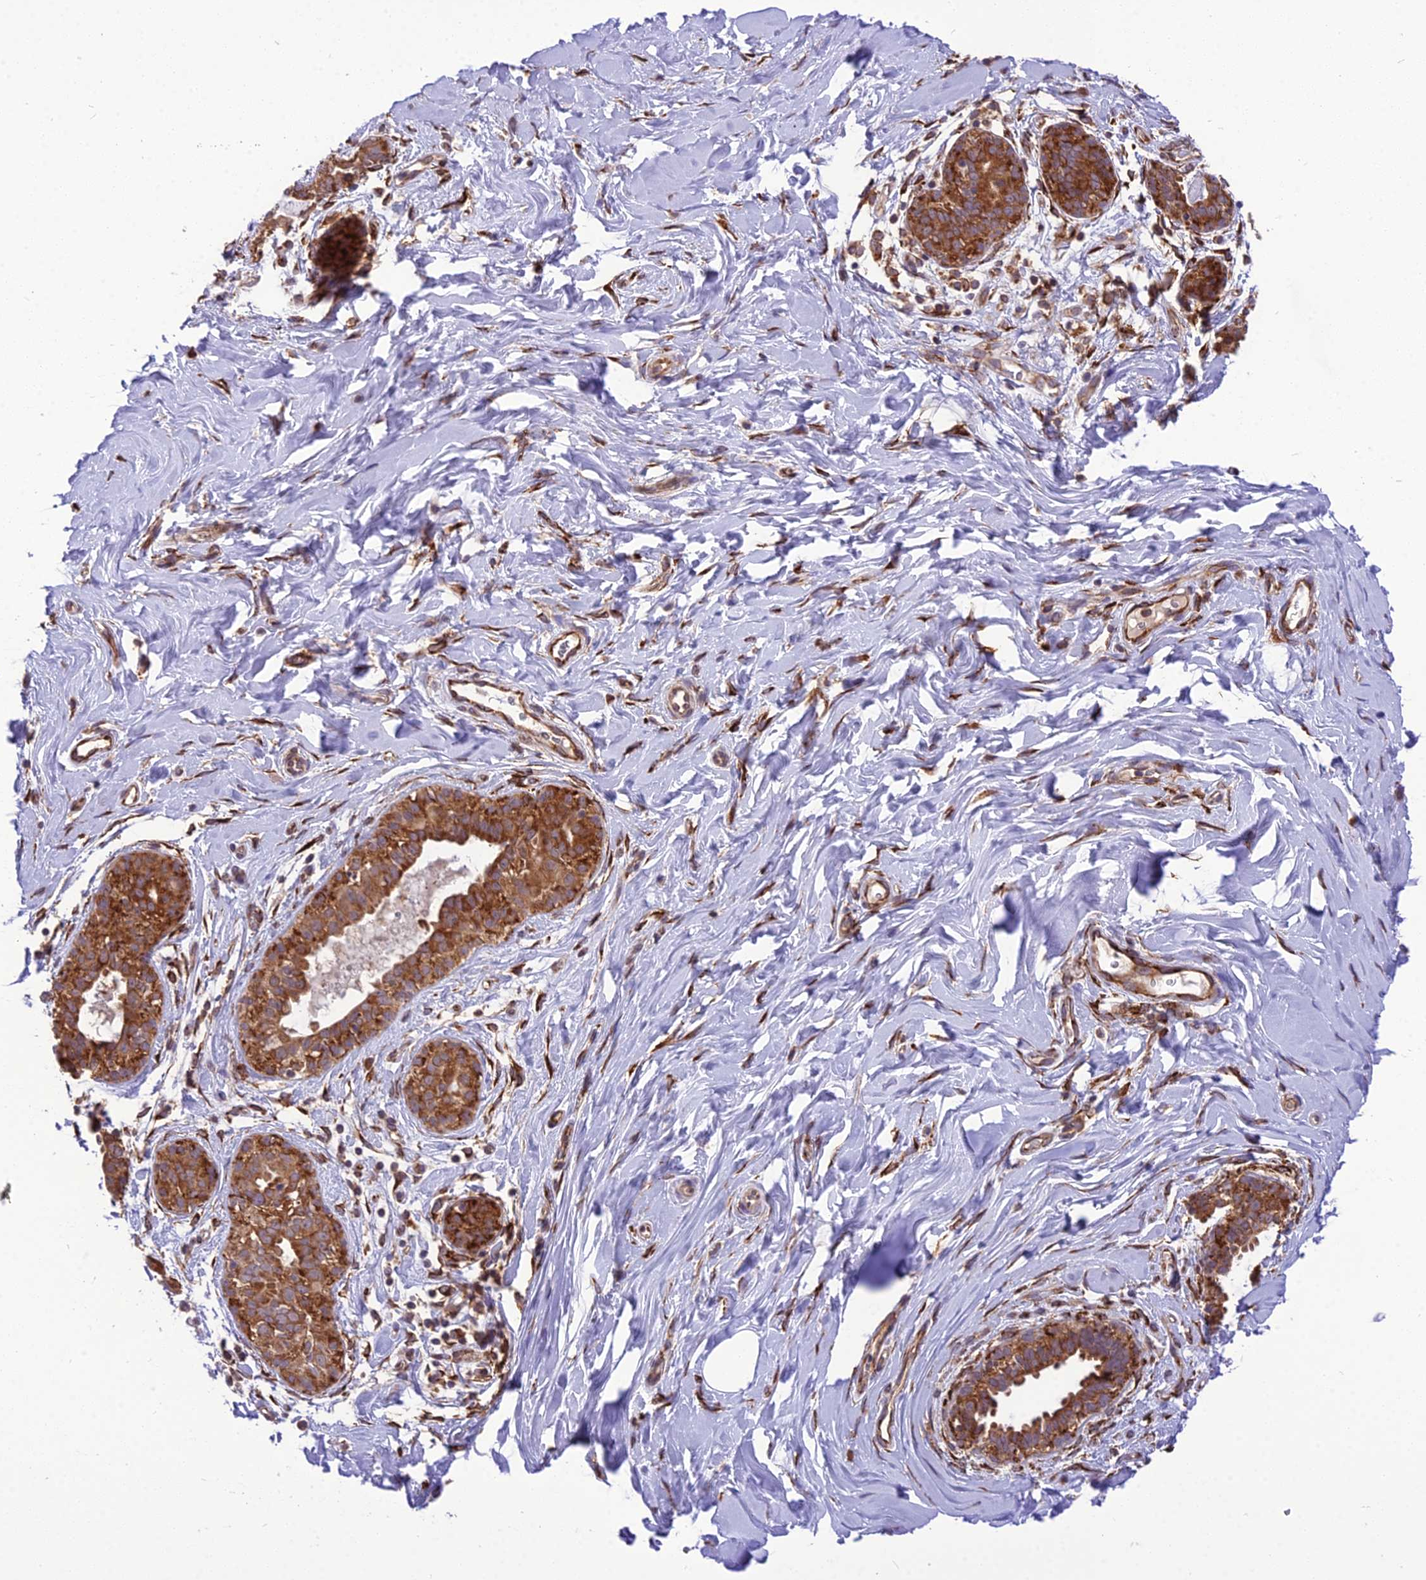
{"staining": {"intensity": "negative", "quantity": "none", "location": "none"}, "tissue": "adipose tissue", "cell_type": "Adipocytes", "image_type": "normal", "snomed": [{"axis": "morphology", "description": "Normal tissue, NOS"}, {"axis": "topography", "description": "Breast"}], "caption": "Histopathology image shows no protein expression in adipocytes of normal adipose tissue.", "gene": "DHCR7", "patient": {"sex": "female", "age": 26}}